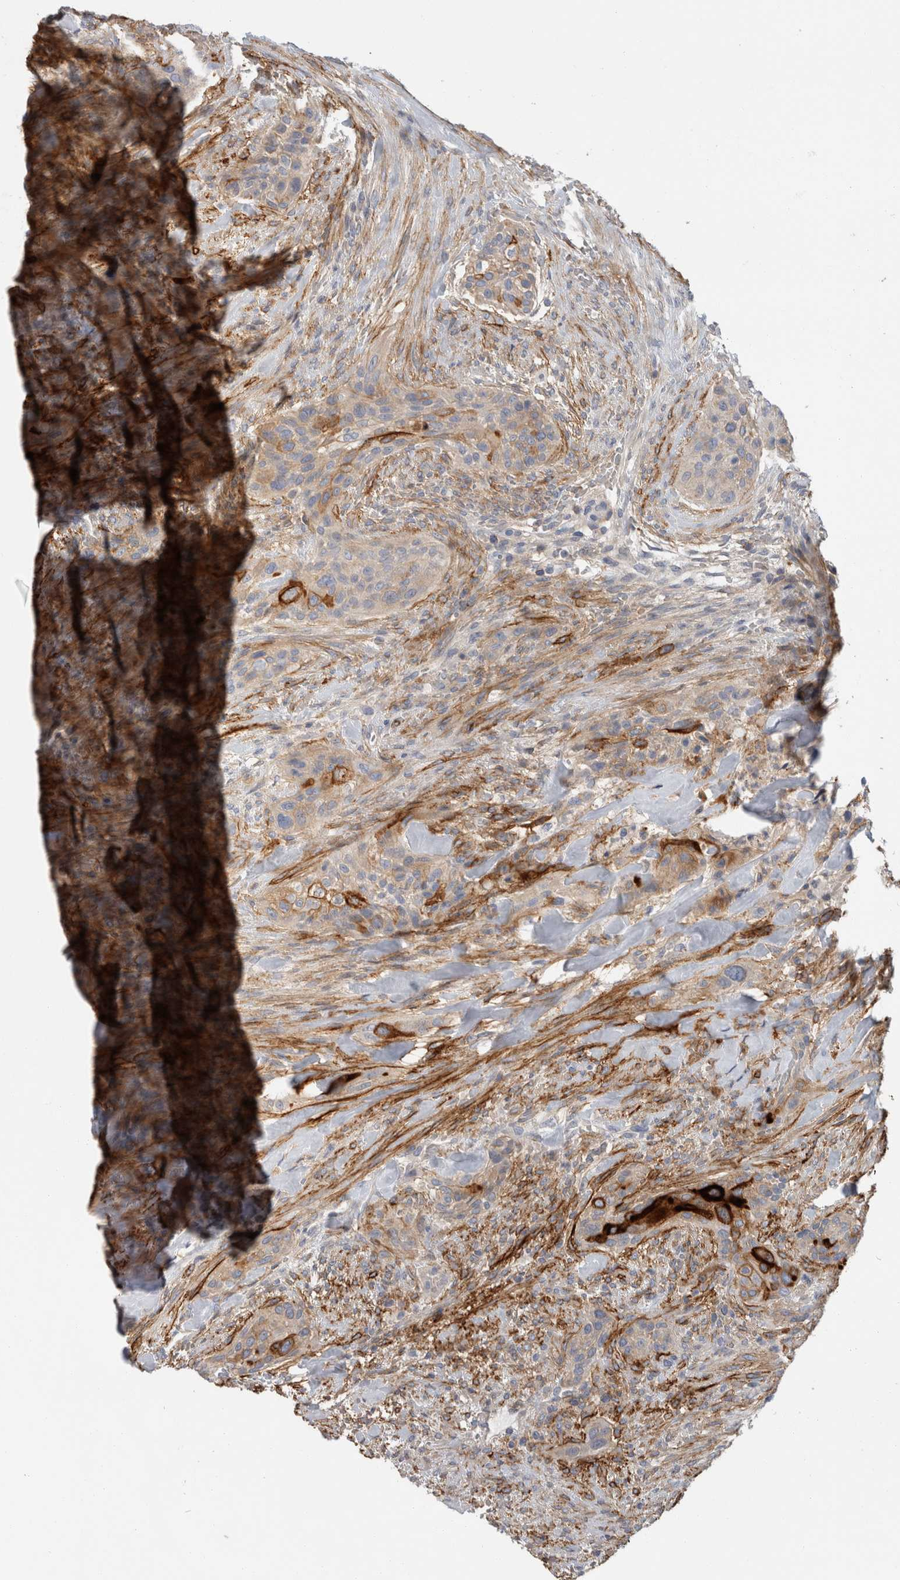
{"staining": {"intensity": "strong", "quantity": "<25%", "location": "cytoplasmic/membranous"}, "tissue": "urothelial cancer", "cell_type": "Tumor cells", "image_type": "cancer", "snomed": [{"axis": "morphology", "description": "Urothelial carcinoma, High grade"}, {"axis": "topography", "description": "Urinary bladder"}], "caption": "Protein staining demonstrates strong cytoplasmic/membranous staining in about <25% of tumor cells in high-grade urothelial carcinoma.", "gene": "CD55", "patient": {"sex": "male", "age": 35}}